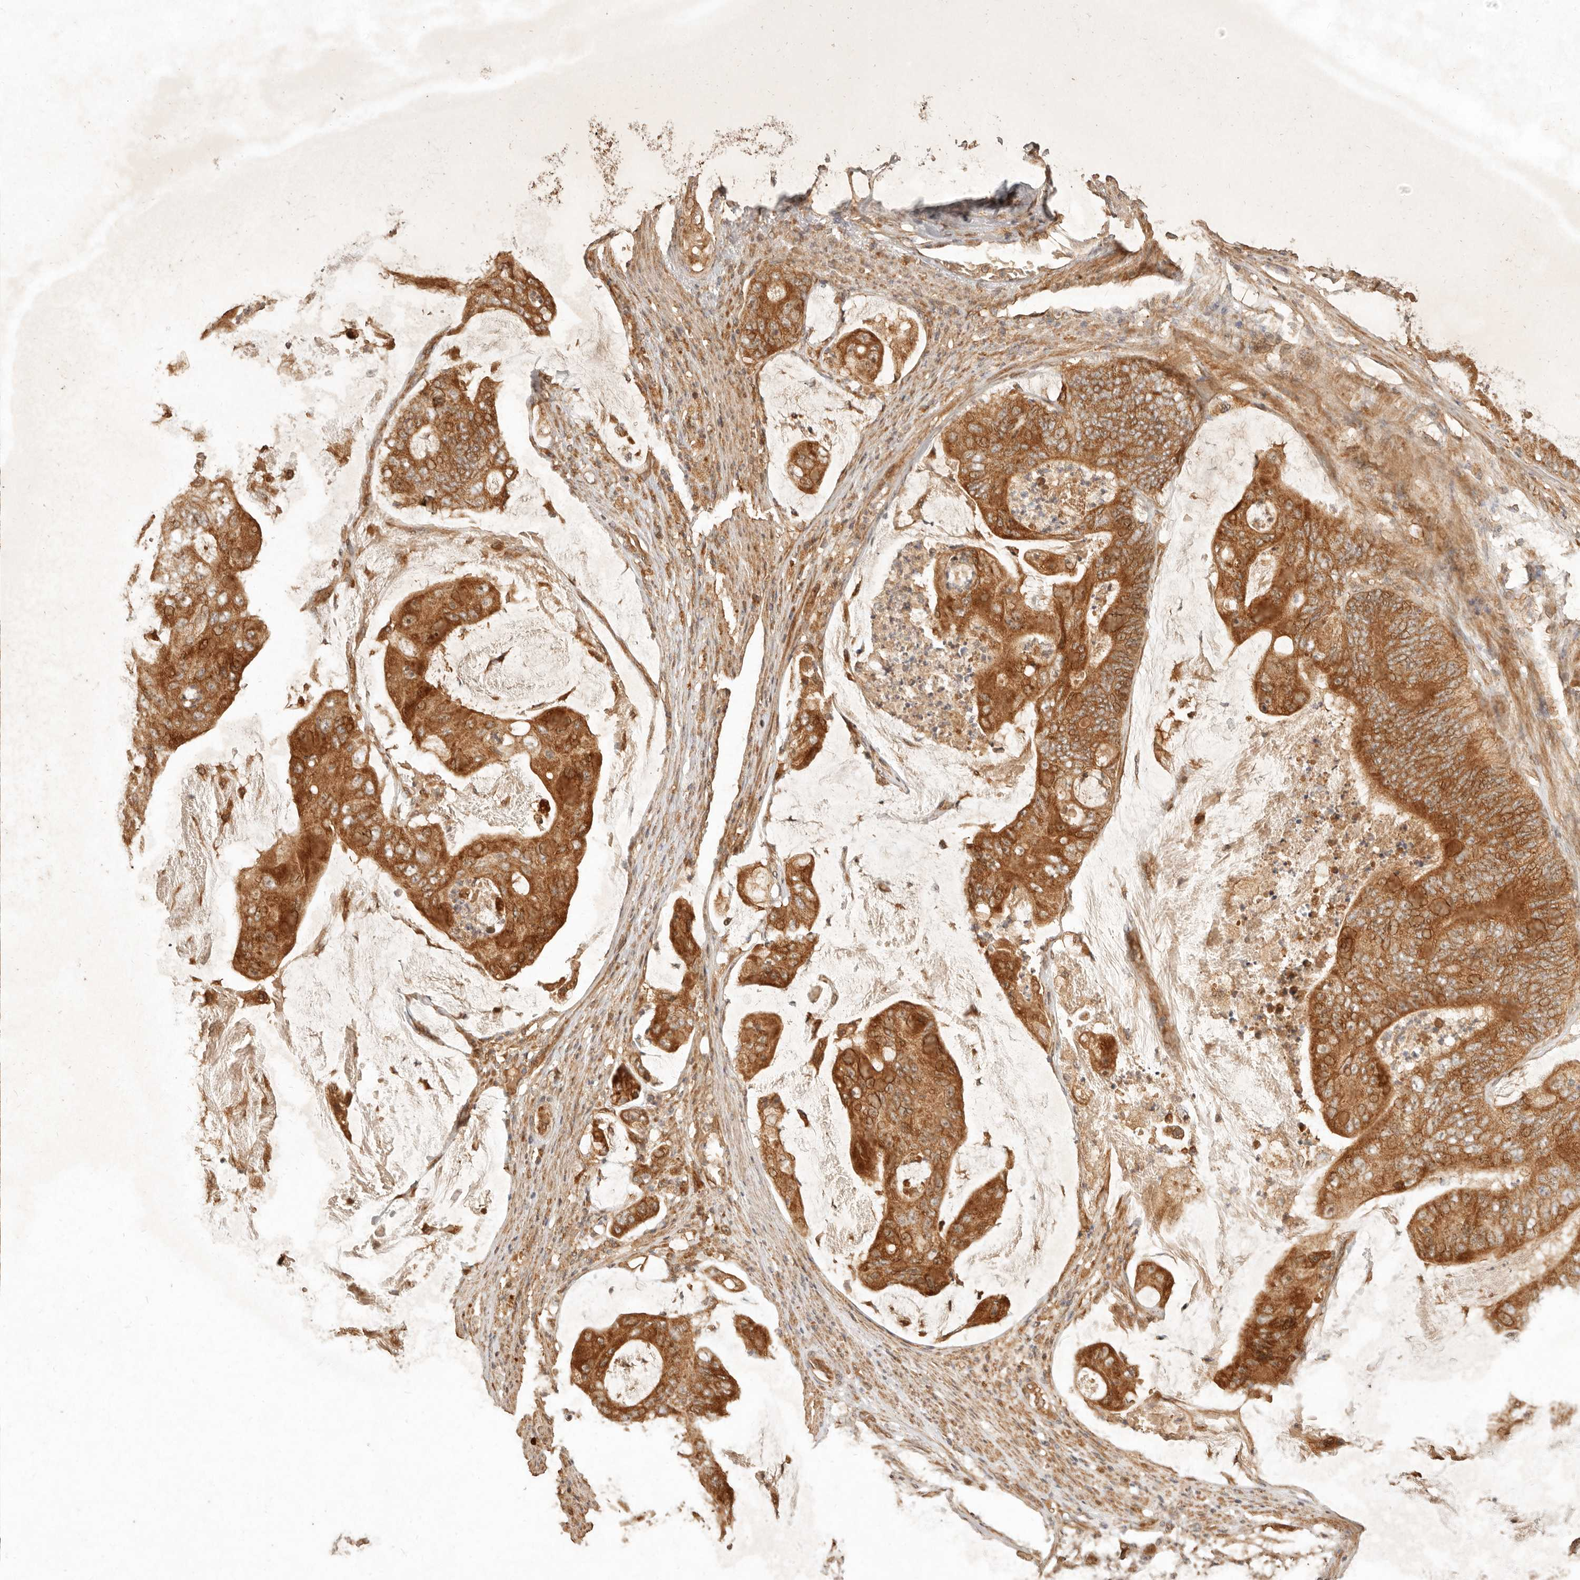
{"staining": {"intensity": "strong", "quantity": ">75%", "location": "cytoplasmic/membranous"}, "tissue": "stomach cancer", "cell_type": "Tumor cells", "image_type": "cancer", "snomed": [{"axis": "morphology", "description": "Adenocarcinoma, NOS"}, {"axis": "topography", "description": "Stomach"}], "caption": "High-power microscopy captured an IHC micrograph of stomach cancer, revealing strong cytoplasmic/membranous positivity in about >75% of tumor cells.", "gene": "CLEC4C", "patient": {"sex": "female", "age": 73}}